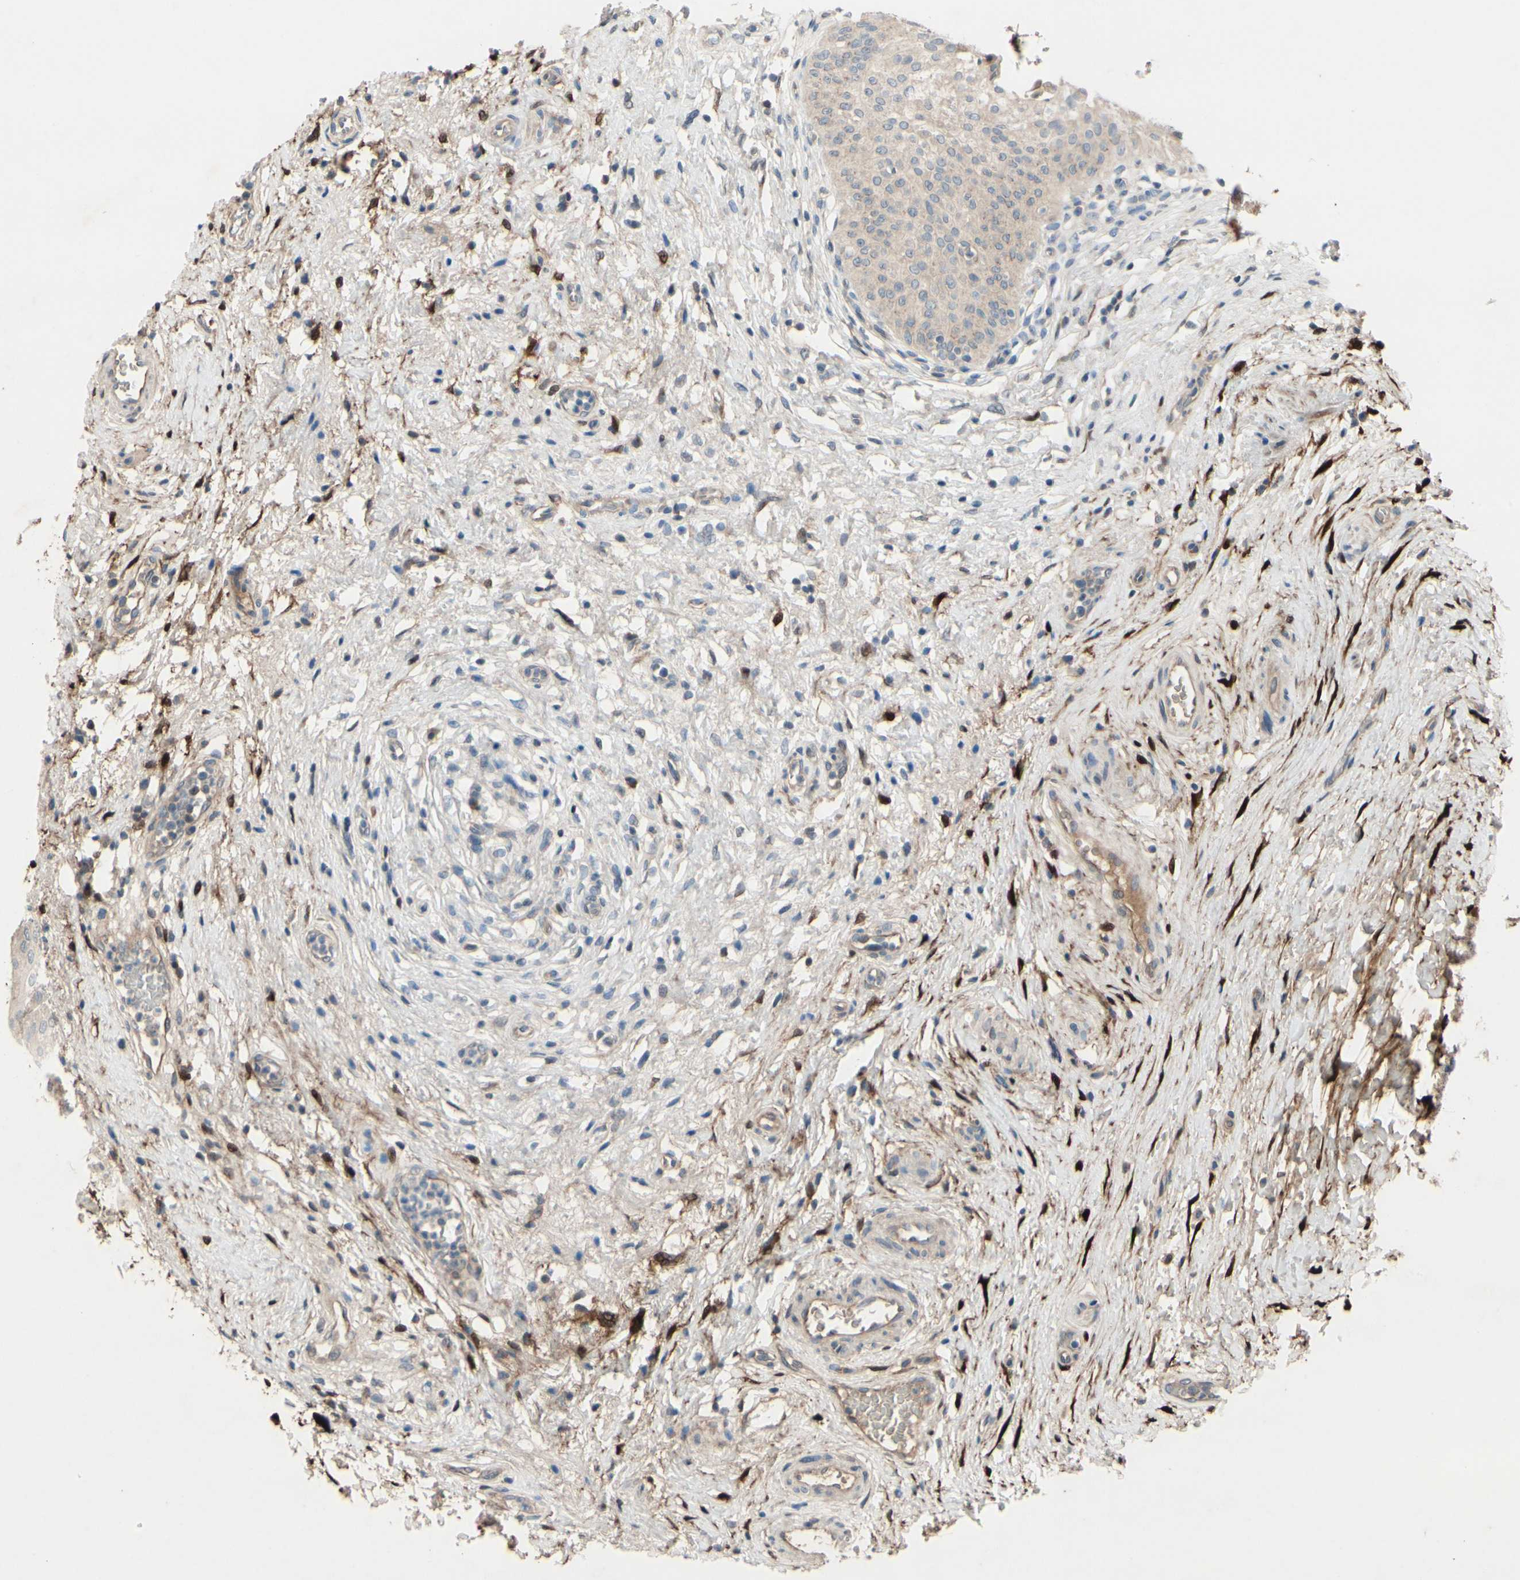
{"staining": {"intensity": "weak", "quantity": ">75%", "location": "cytoplasmic/membranous"}, "tissue": "urinary bladder", "cell_type": "Urothelial cells", "image_type": "normal", "snomed": [{"axis": "morphology", "description": "Normal tissue, NOS"}, {"axis": "morphology", "description": "Urothelial carcinoma, High grade"}, {"axis": "topography", "description": "Urinary bladder"}], "caption": "Approximately >75% of urothelial cells in benign human urinary bladder reveal weak cytoplasmic/membranous protein positivity as visualized by brown immunohistochemical staining.", "gene": "ICAM5", "patient": {"sex": "male", "age": 46}}